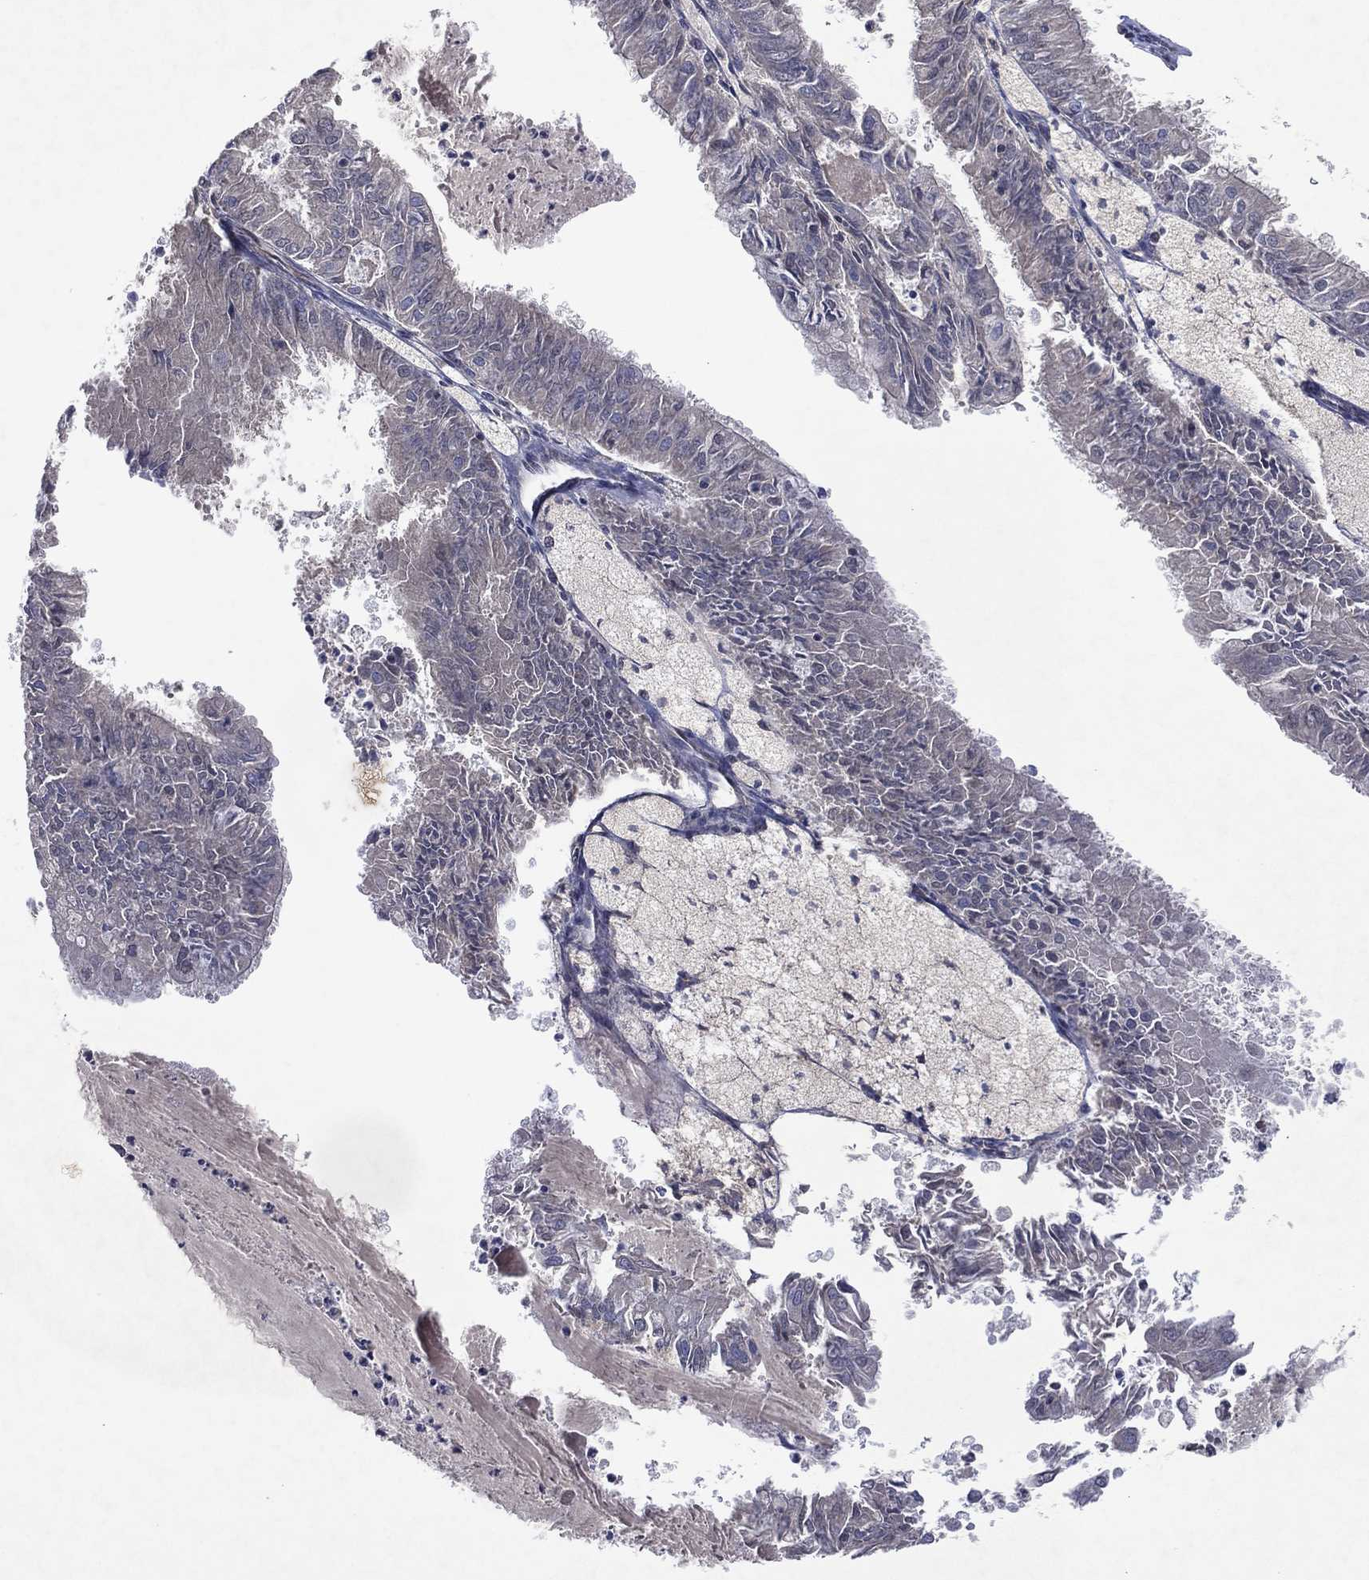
{"staining": {"intensity": "negative", "quantity": "none", "location": "none"}, "tissue": "endometrial cancer", "cell_type": "Tumor cells", "image_type": "cancer", "snomed": [{"axis": "morphology", "description": "Adenocarcinoma, NOS"}, {"axis": "topography", "description": "Endometrium"}], "caption": "An immunohistochemistry micrograph of endometrial cancer is shown. There is no staining in tumor cells of endometrial cancer.", "gene": "FLI1", "patient": {"sex": "female", "age": 57}}